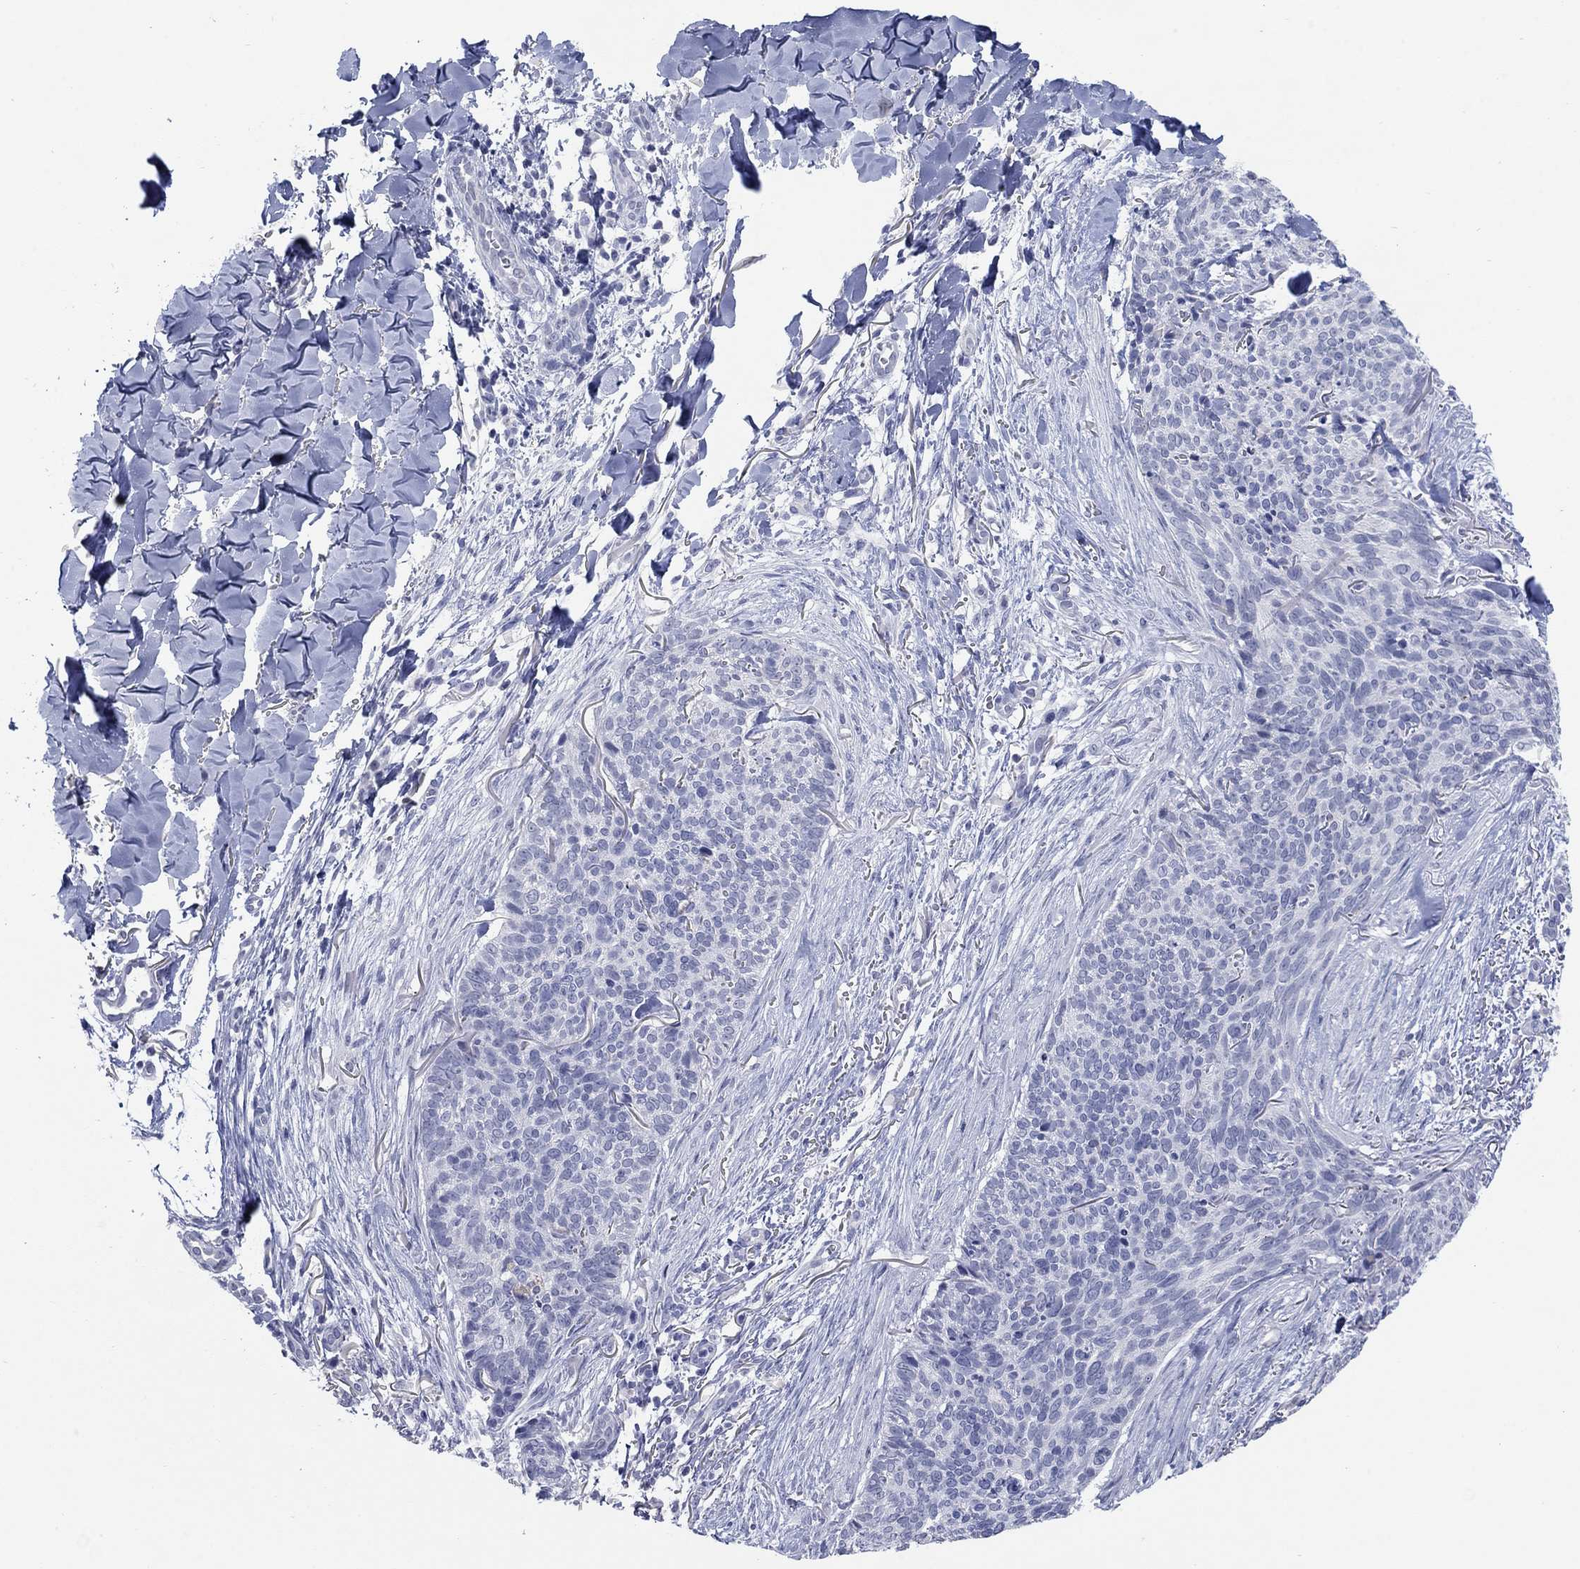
{"staining": {"intensity": "negative", "quantity": "none", "location": "none"}, "tissue": "skin cancer", "cell_type": "Tumor cells", "image_type": "cancer", "snomed": [{"axis": "morphology", "description": "Basal cell carcinoma"}, {"axis": "topography", "description": "Skin"}], "caption": "Immunohistochemical staining of skin basal cell carcinoma reveals no significant expression in tumor cells.", "gene": "ATP6V1G2", "patient": {"sex": "male", "age": 64}}